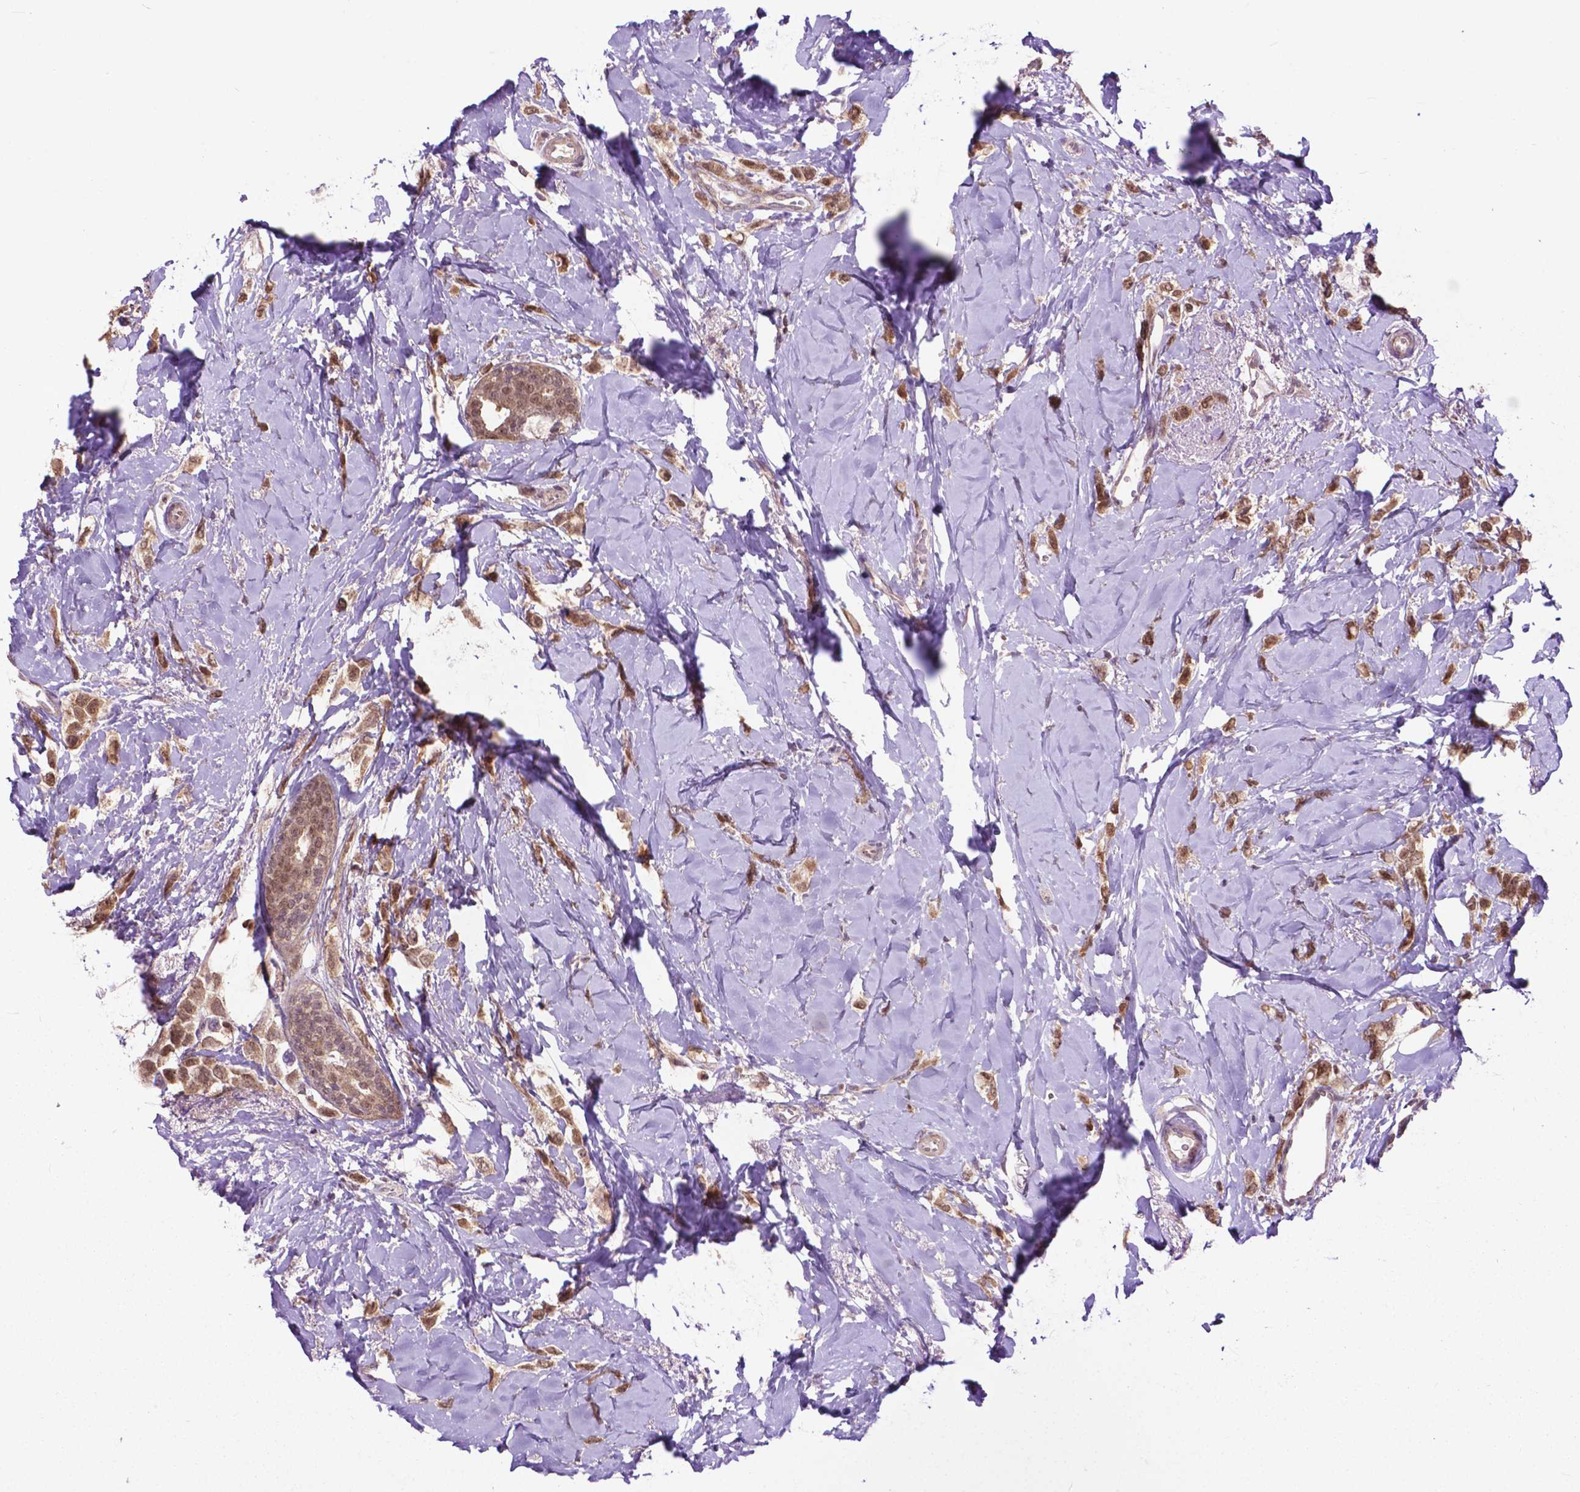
{"staining": {"intensity": "moderate", "quantity": ">75%", "location": "cytoplasmic/membranous,nuclear"}, "tissue": "breast cancer", "cell_type": "Tumor cells", "image_type": "cancer", "snomed": [{"axis": "morphology", "description": "Lobular carcinoma"}, {"axis": "topography", "description": "Breast"}], "caption": "The micrograph shows a brown stain indicating the presence of a protein in the cytoplasmic/membranous and nuclear of tumor cells in breast lobular carcinoma.", "gene": "OTUB1", "patient": {"sex": "female", "age": 66}}